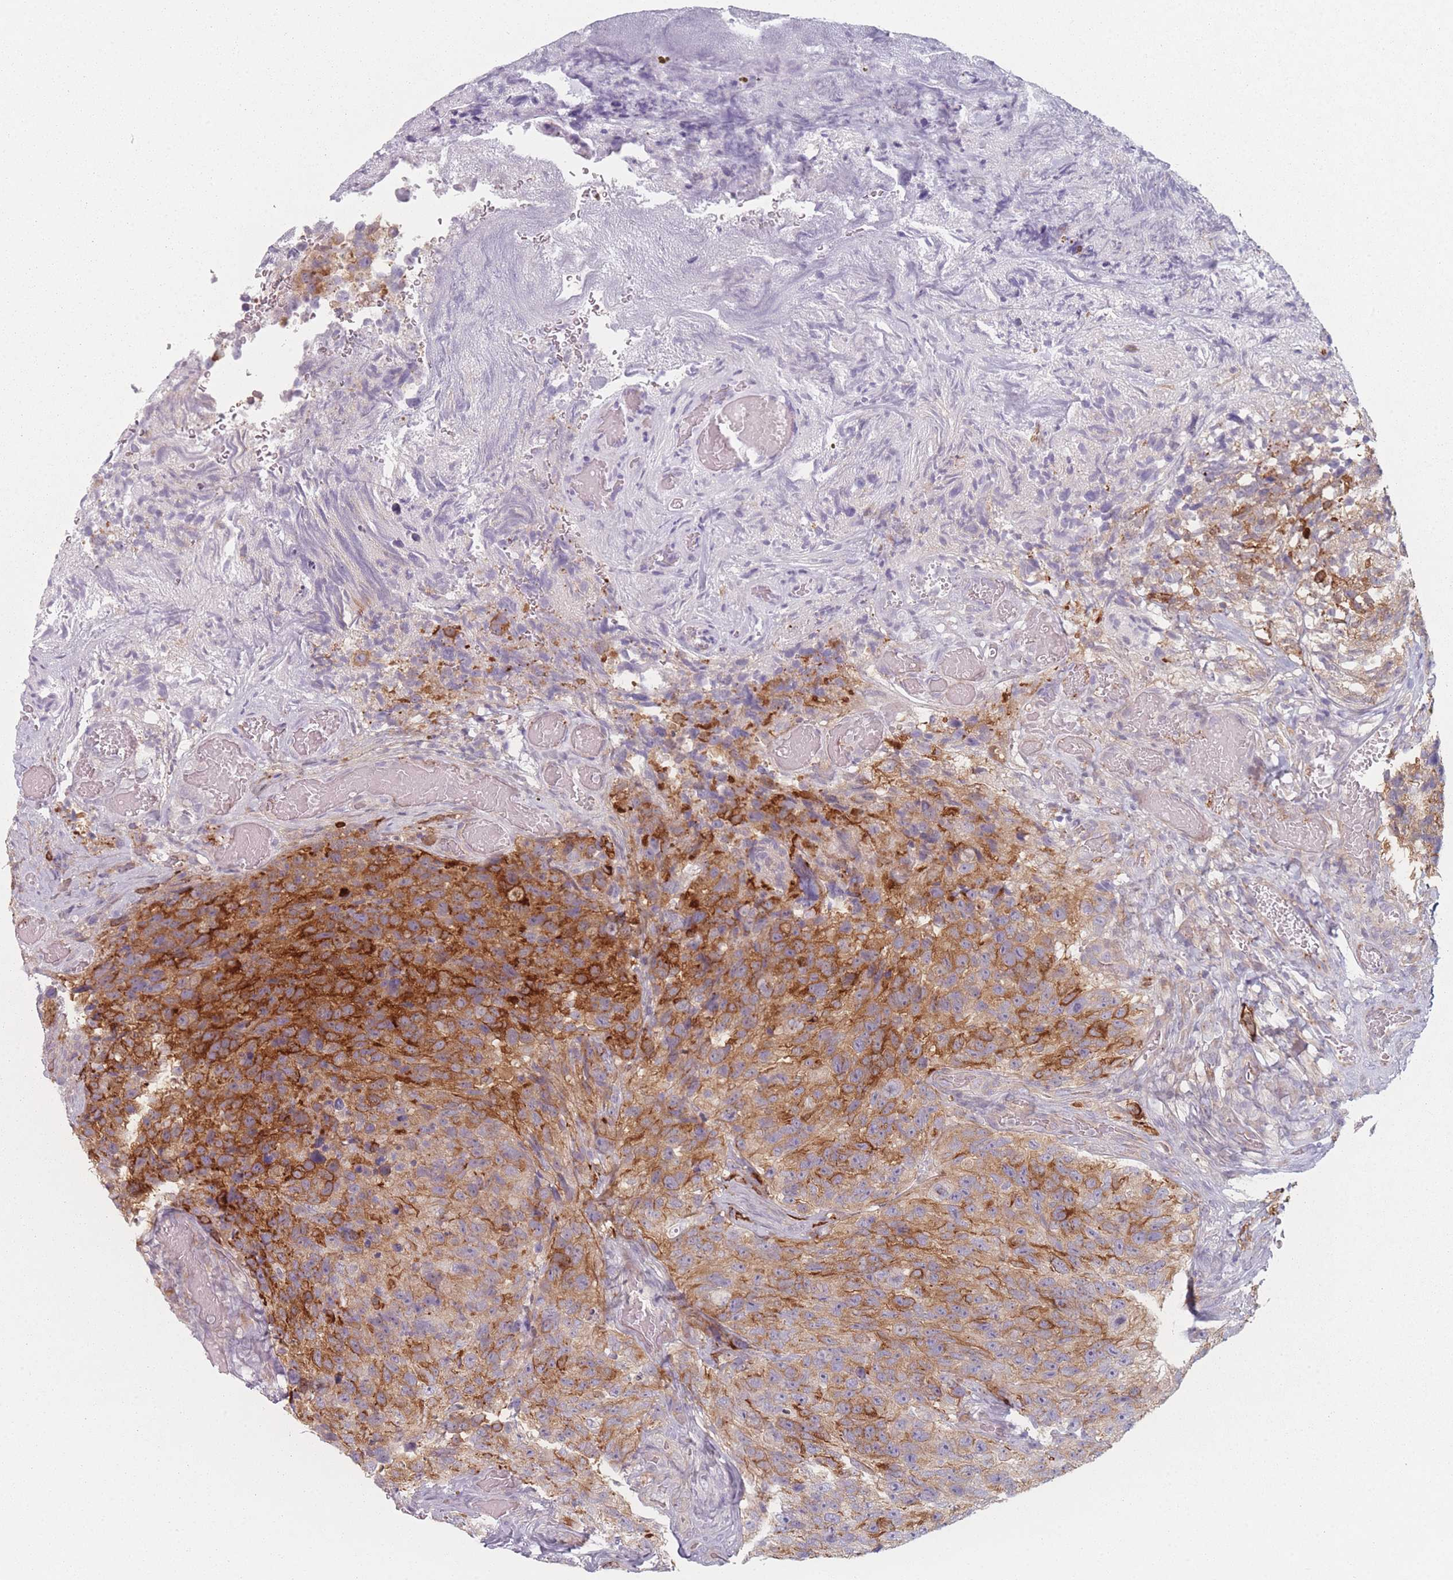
{"staining": {"intensity": "moderate", "quantity": ">75%", "location": "cytoplasmic/membranous"}, "tissue": "glioma", "cell_type": "Tumor cells", "image_type": "cancer", "snomed": [{"axis": "morphology", "description": "Glioma, malignant, High grade"}, {"axis": "topography", "description": "Brain"}], "caption": "Brown immunohistochemical staining in human glioma demonstrates moderate cytoplasmic/membranous expression in approximately >75% of tumor cells.", "gene": "RNF4", "patient": {"sex": "male", "age": 69}}